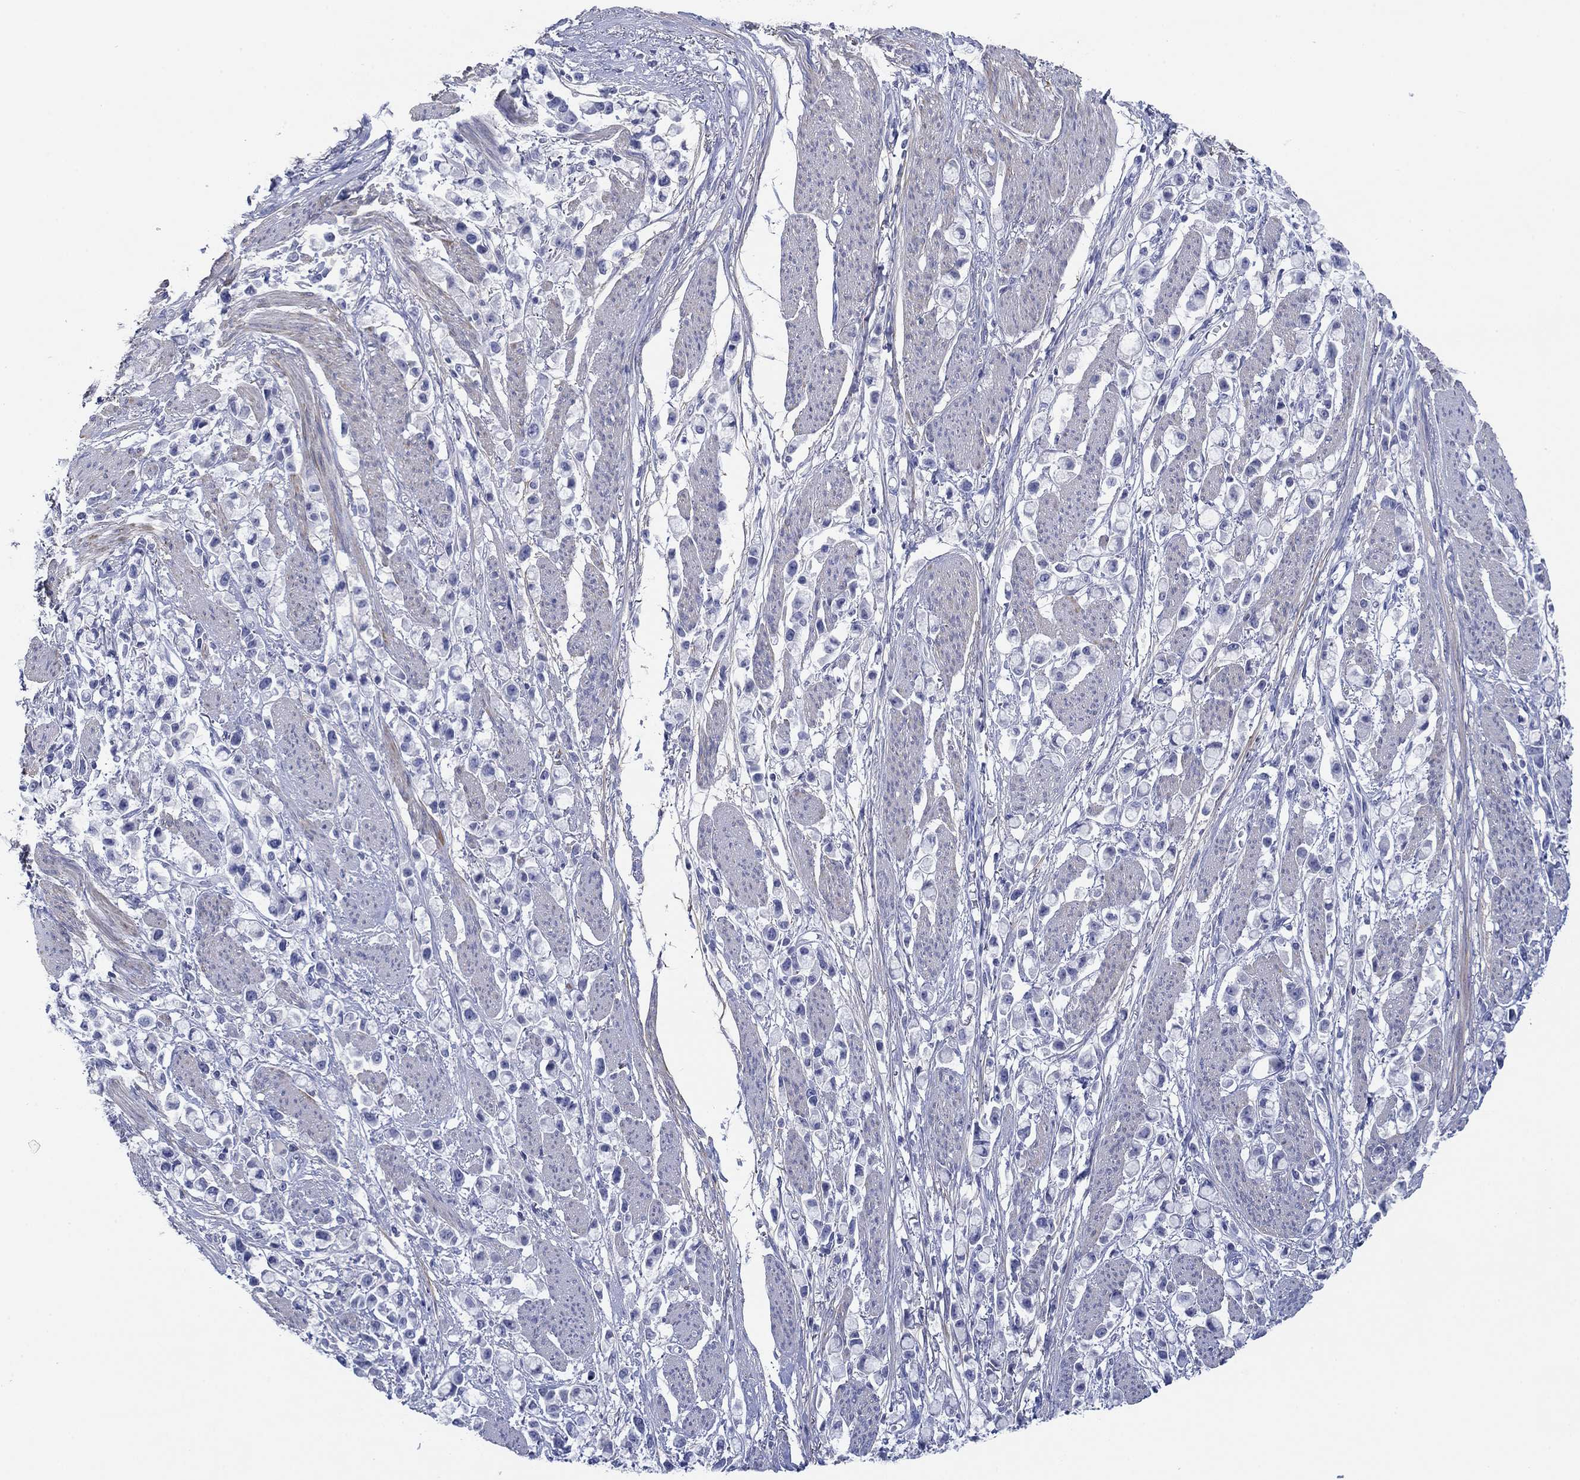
{"staining": {"intensity": "negative", "quantity": "none", "location": "none"}, "tissue": "stomach cancer", "cell_type": "Tumor cells", "image_type": "cancer", "snomed": [{"axis": "morphology", "description": "Adenocarcinoma, NOS"}, {"axis": "topography", "description": "Stomach"}], "caption": "This is an immunohistochemistry image of human adenocarcinoma (stomach). There is no positivity in tumor cells.", "gene": "PDYN", "patient": {"sex": "female", "age": 81}}